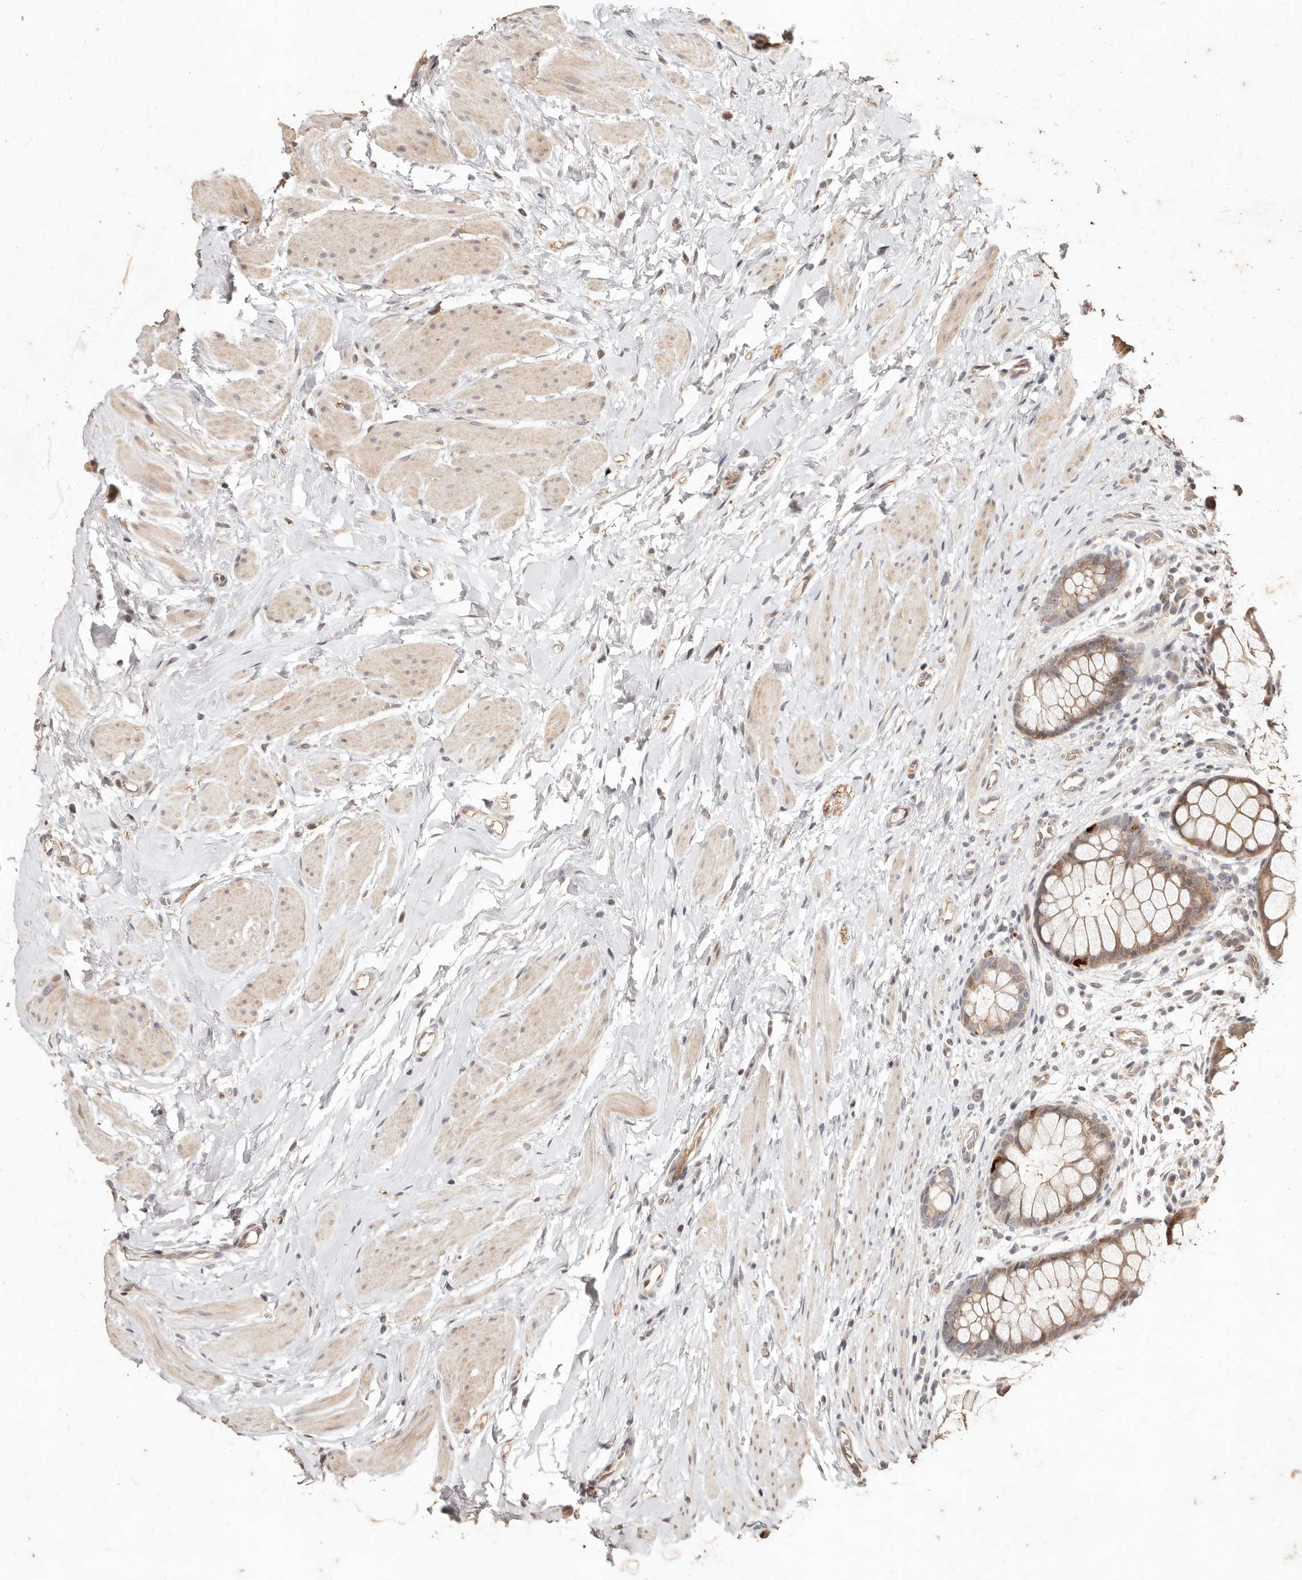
{"staining": {"intensity": "moderate", "quantity": ">75%", "location": "cytoplasmic/membranous"}, "tissue": "colon", "cell_type": "Endothelial cells", "image_type": "normal", "snomed": [{"axis": "morphology", "description": "Normal tissue, NOS"}, {"axis": "topography", "description": "Colon"}], "caption": "This is a micrograph of IHC staining of unremarkable colon, which shows moderate positivity in the cytoplasmic/membranous of endothelial cells.", "gene": "KIF9", "patient": {"sex": "female", "age": 62}}